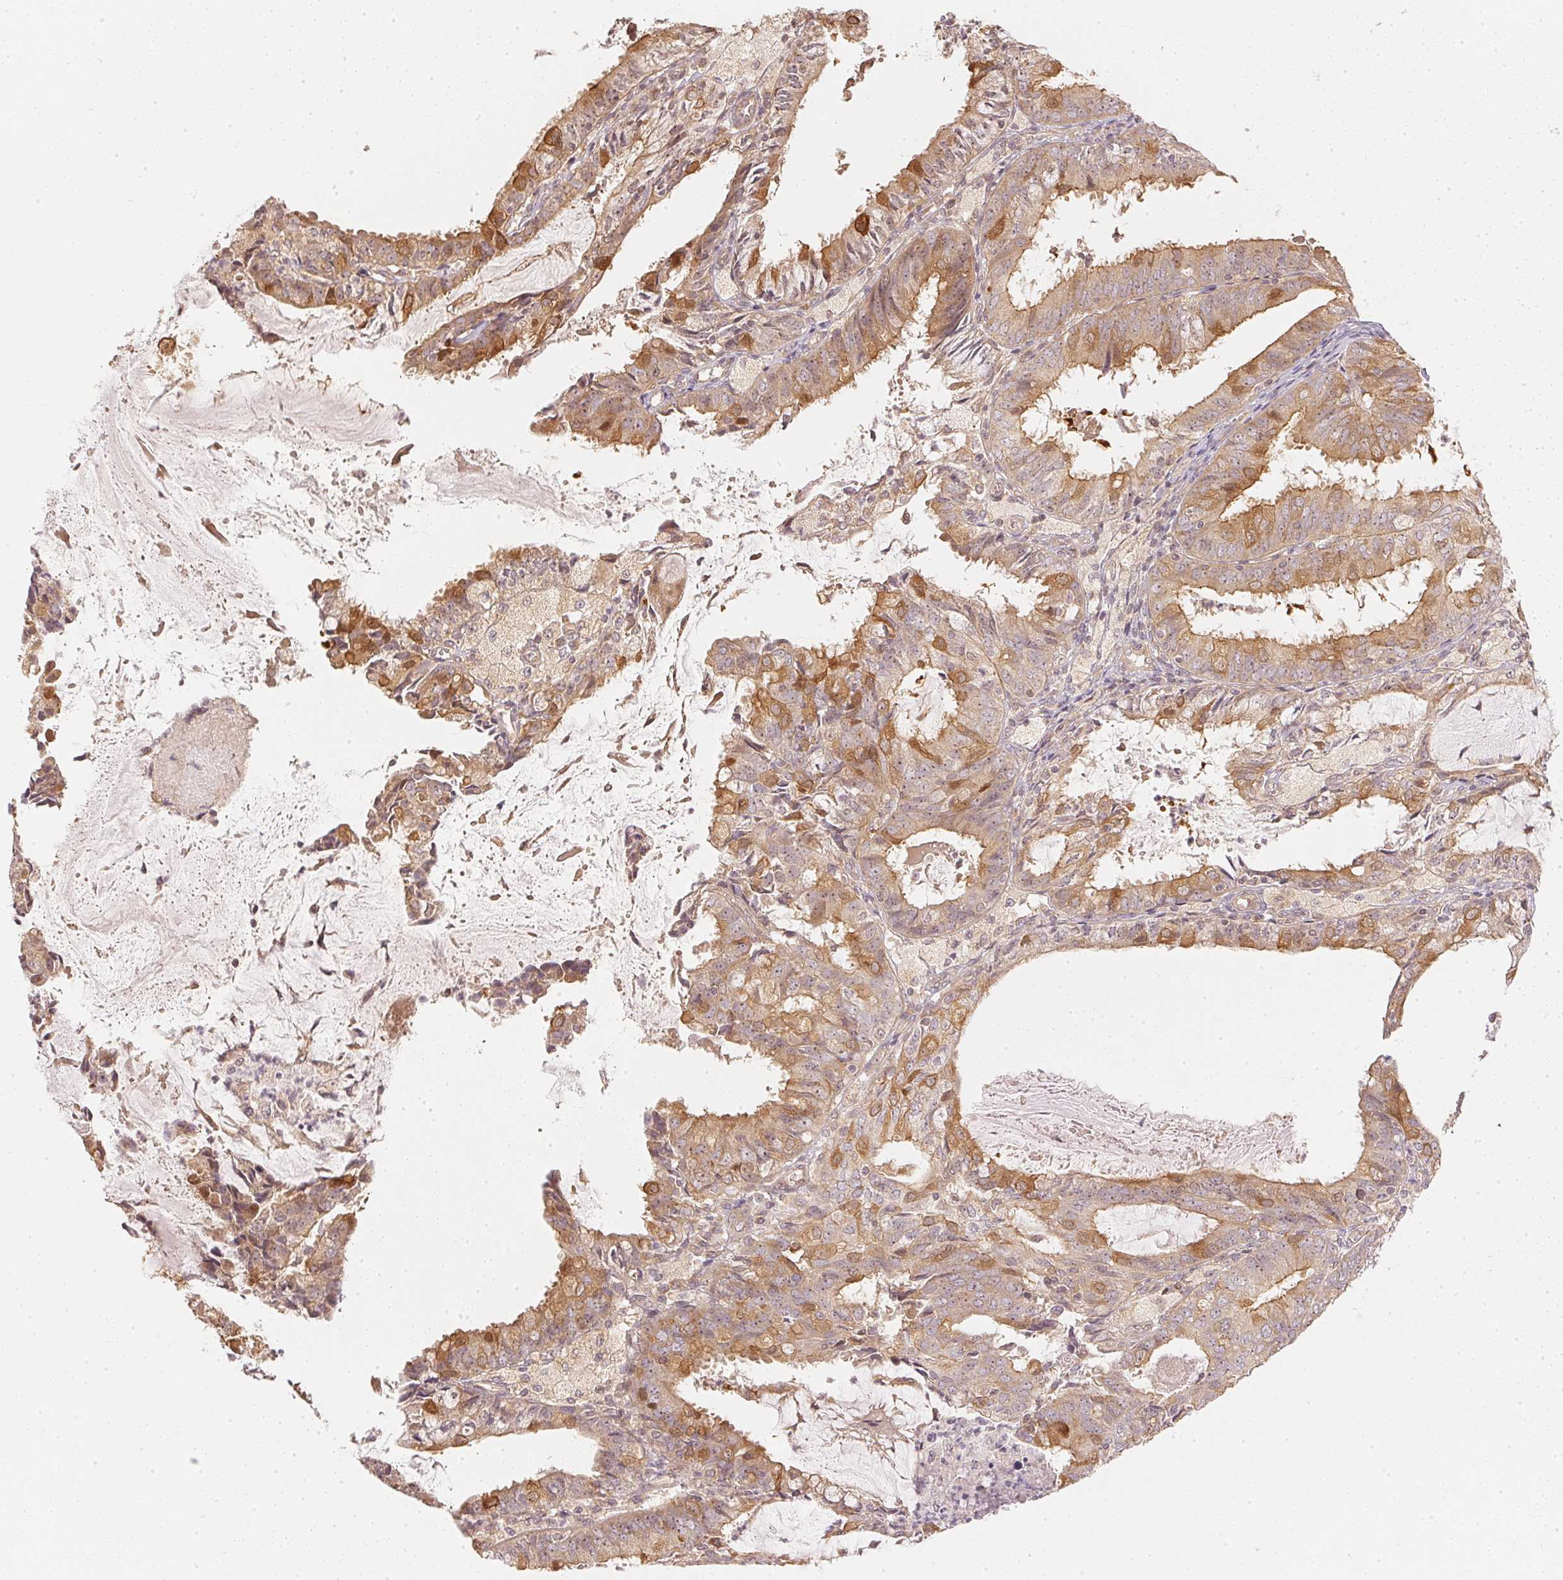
{"staining": {"intensity": "moderate", "quantity": "25%-75%", "location": "cytoplasmic/membranous"}, "tissue": "endometrial cancer", "cell_type": "Tumor cells", "image_type": "cancer", "snomed": [{"axis": "morphology", "description": "Adenocarcinoma, NOS"}, {"axis": "topography", "description": "Endometrium"}], "caption": "Moderate cytoplasmic/membranous positivity for a protein is seen in about 25%-75% of tumor cells of adenocarcinoma (endometrial) using IHC.", "gene": "WDR54", "patient": {"sex": "female", "age": 57}}